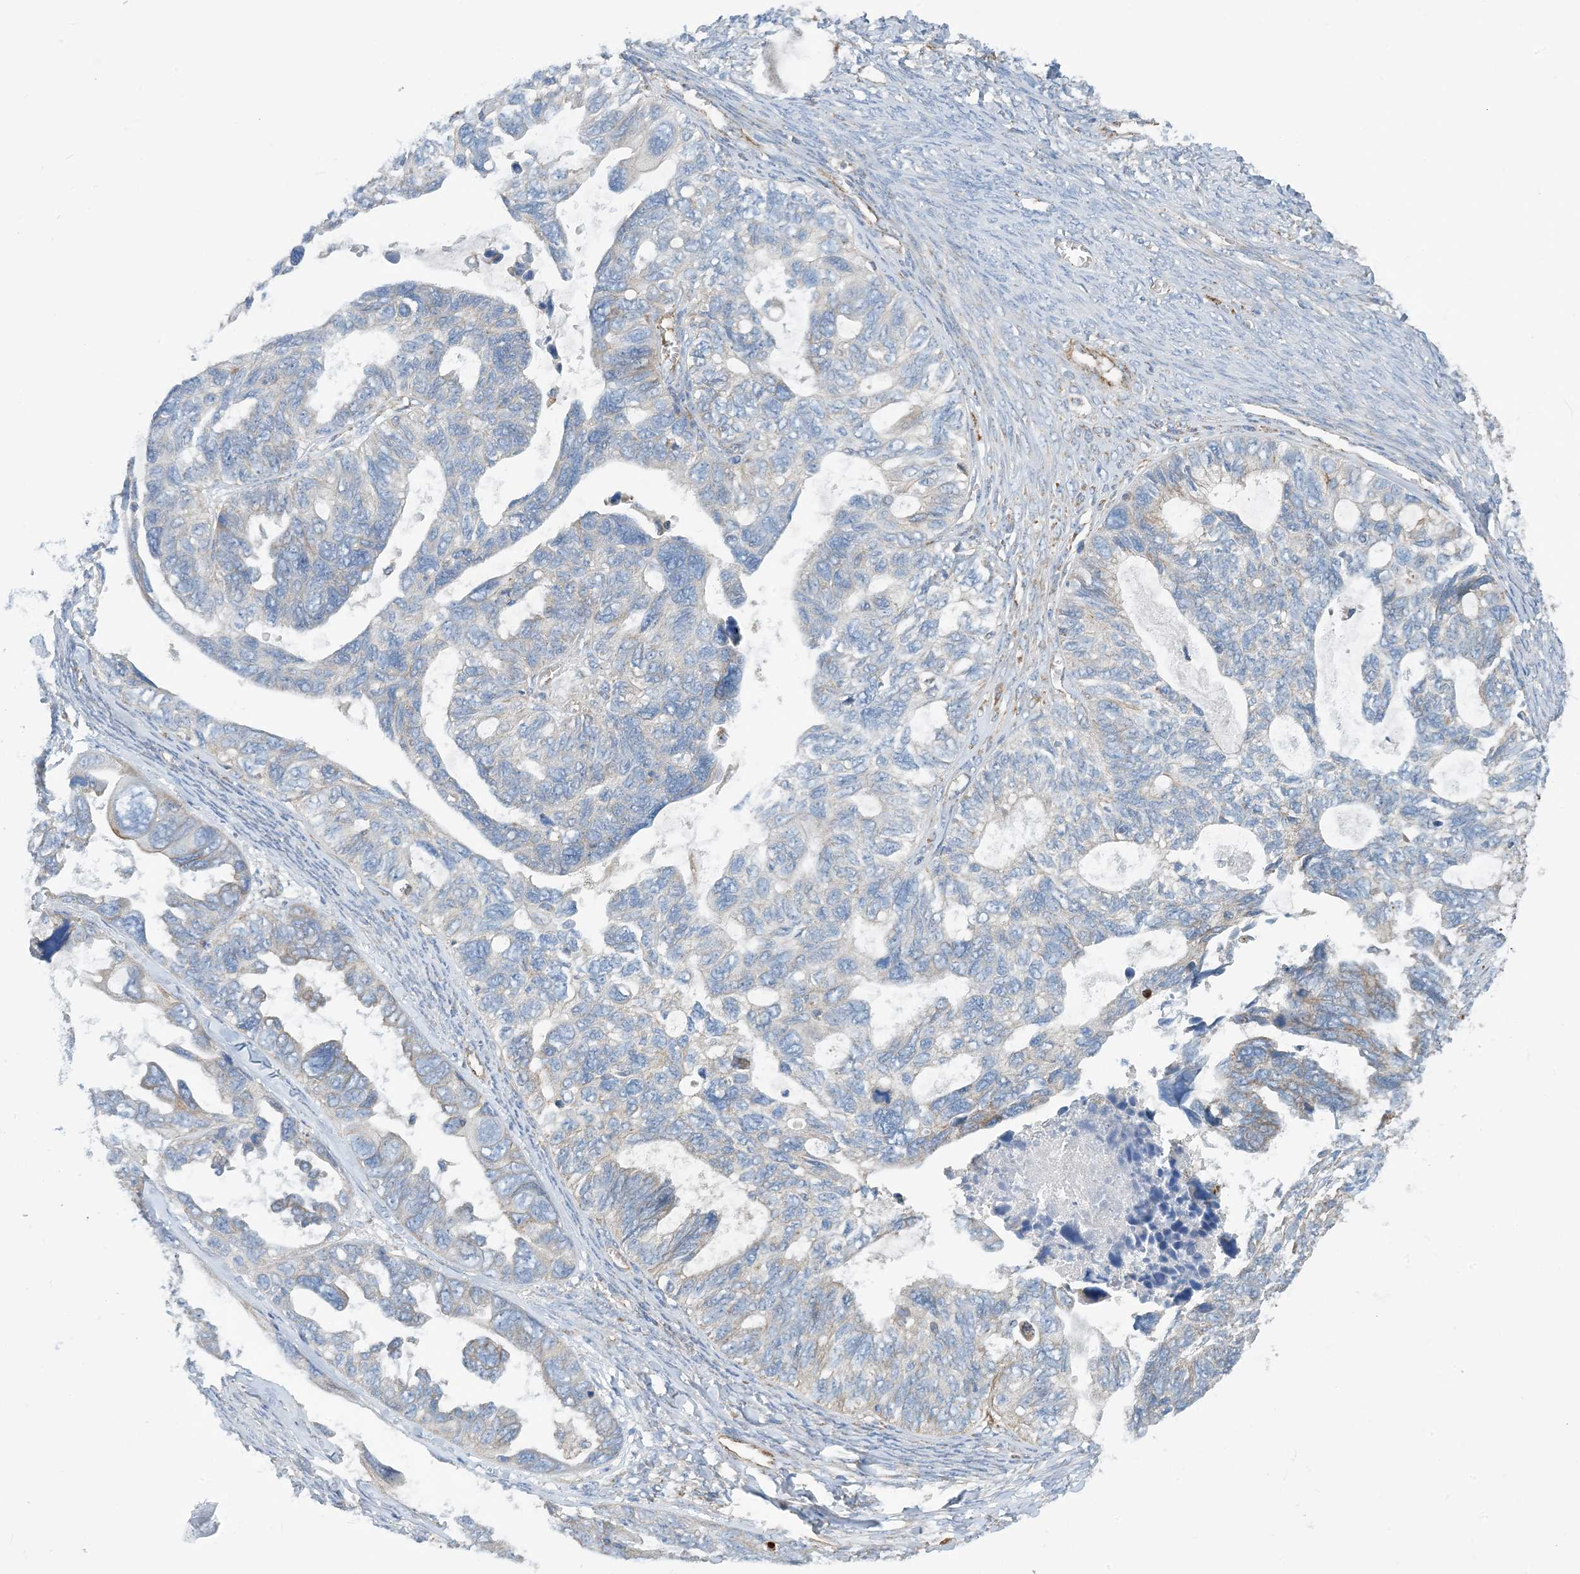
{"staining": {"intensity": "weak", "quantity": "<25%", "location": "cytoplasmic/membranous"}, "tissue": "ovarian cancer", "cell_type": "Tumor cells", "image_type": "cancer", "snomed": [{"axis": "morphology", "description": "Cystadenocarcinoma, serous, NOS"}, {"axis": "topography", "description": "Ovary"}], "caption": "High power microscopy micrograph of an immunohistochemistry image of serous cystadenocarcinoma (ovarian), revealing no significant expression in tumor cells.", "gene": "PHOSPHO2", "patient": {"sex": "female", "age": 79}}